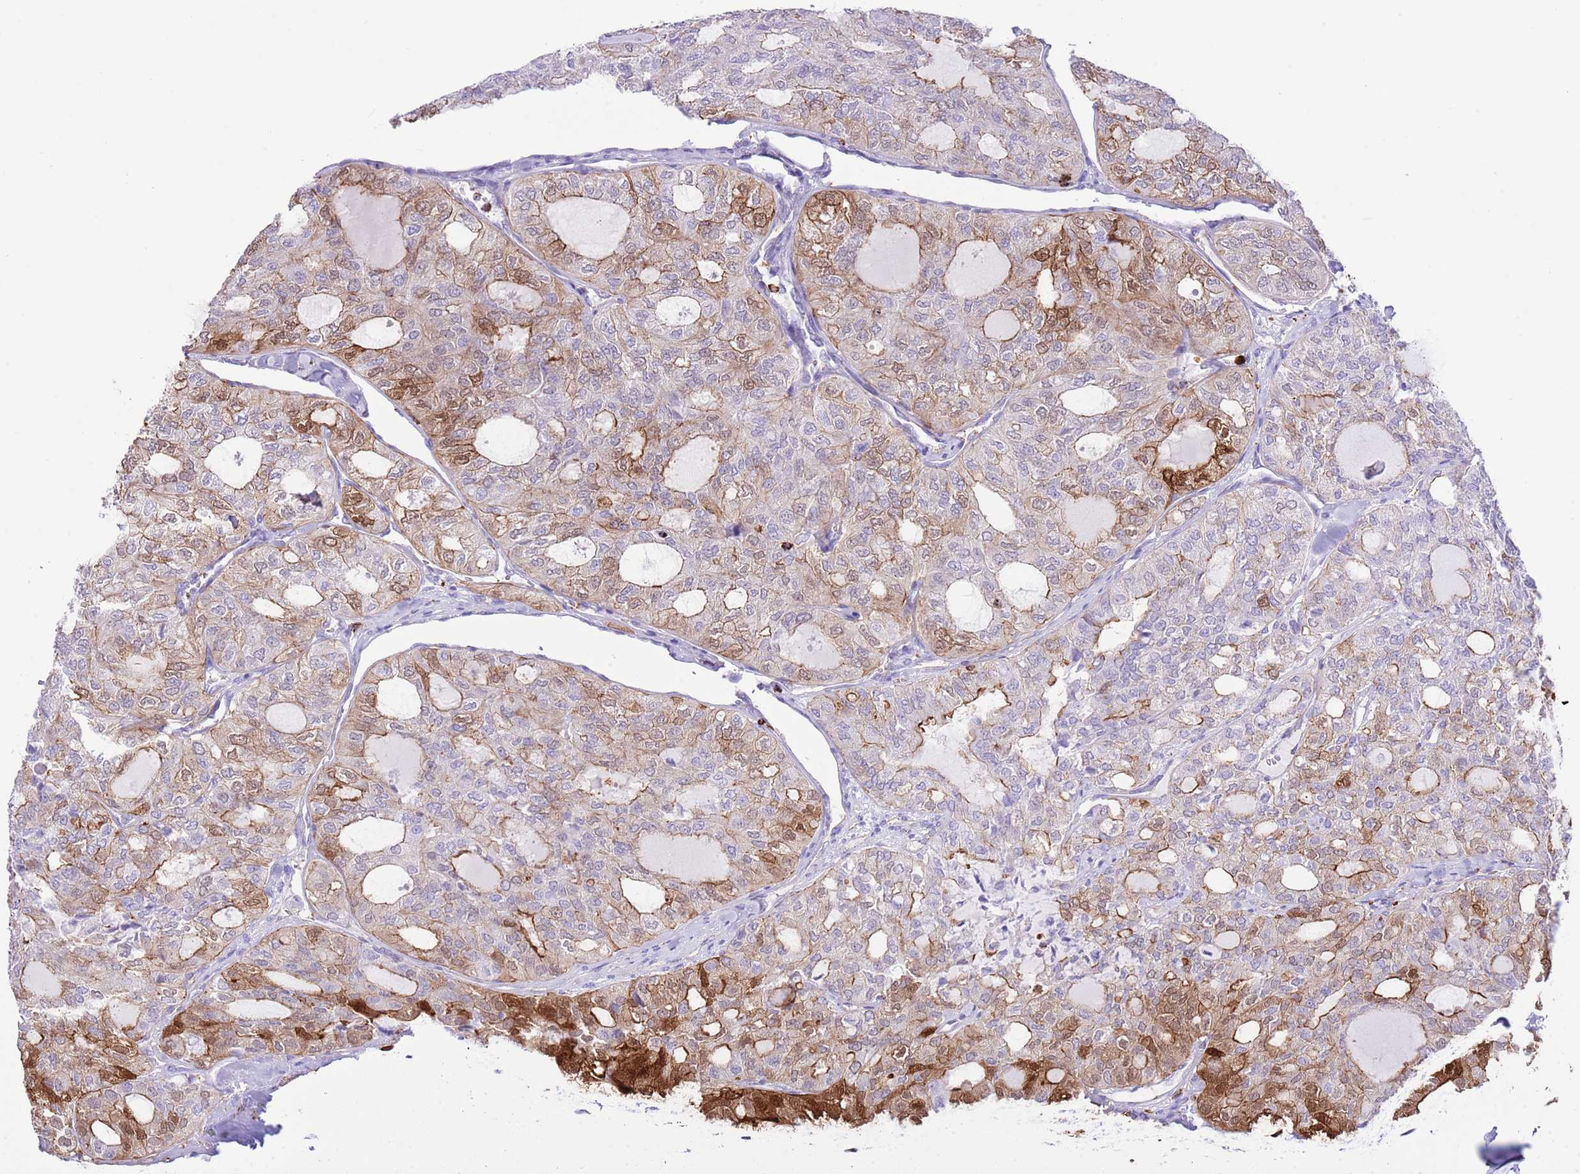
{"staining": {"intensity": "strong", "quantity": "<25%", "location": "cytoplasmic/membranous,nuclear"}, "tissue": "thyroid cancer", "cell_type": "Tumor cells", "image_type": "cancer", "snomed": [{"axis": "morphology", "description": "Follicular adenoma carcinoma, NOS"}, {"axis": "topography", "description": "Thyroid gland"}], "caption": "Approximately <25% of tumor cells in thyroid cancer (follicular adenoma carcinoma) show strong cytoplasmic/membranous and nuclear protein positivity as visualized by brown immunohistochemical staining.", "gene": "EFHD2", "patient": {"sex": "male", "age": 75}}